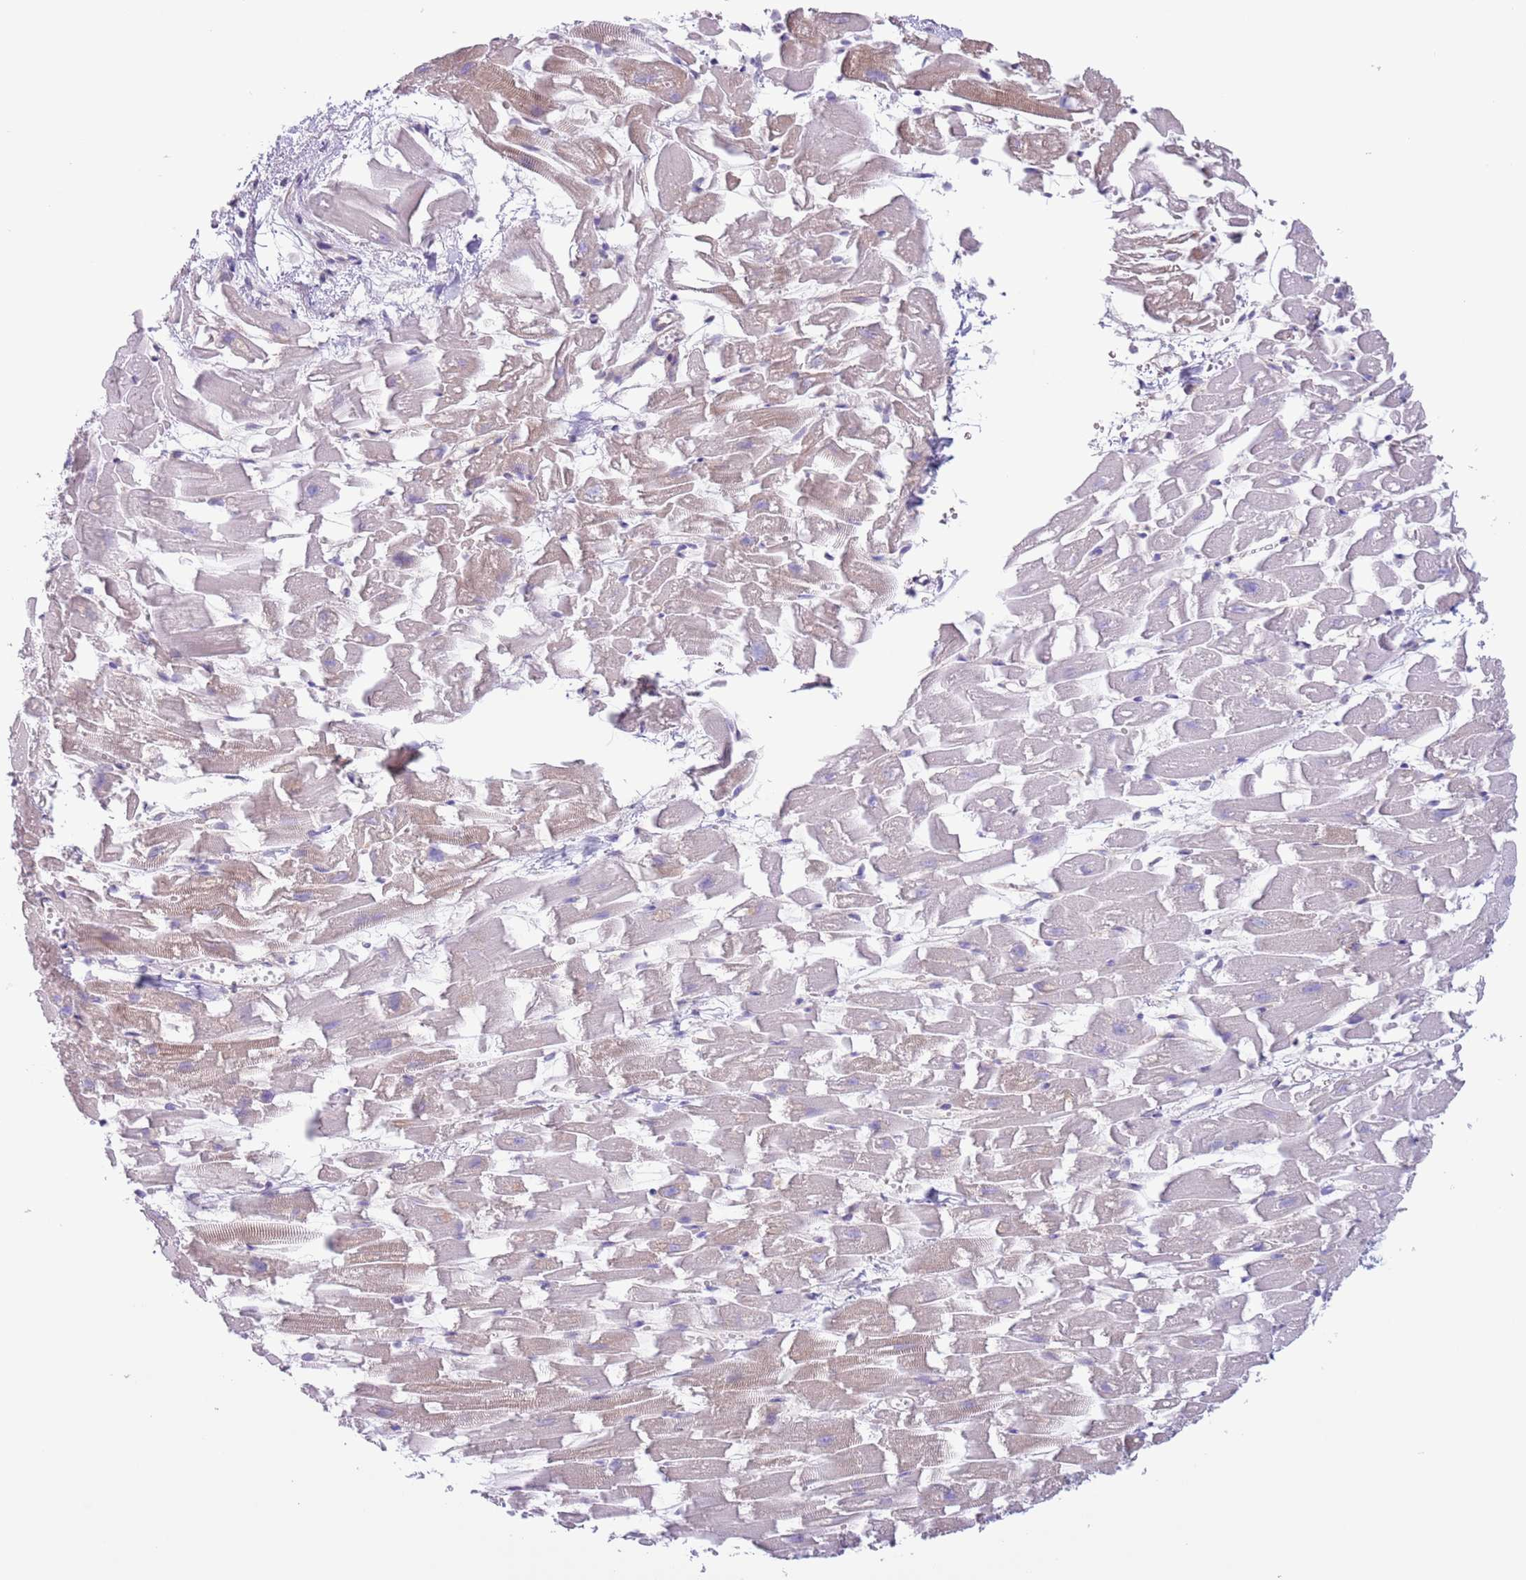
{"staining": {"intensity": "weak", "quantity": "25%-75%", "location": "cytoplasmic/membranous"}, "tissue": "heart muscle", "cell_type": "Cardiomyocytes", "image_type": "normal", "snomed": [{"axis": "morphology", "description": "Normal tissue, NOS"}, {"axis": "topography", "description": "Heart"}], "caption": "Immunohistochemistry (IHC) (DAB (3,3'-diaminobenzidine)) staining of normal human heart muscle displays weak cytoplasmic/membranous protein expression in about 25%-75% of cardiomyocytes.", "gene": "RBP3", "patient": {"sex": "female", "age": 64}}